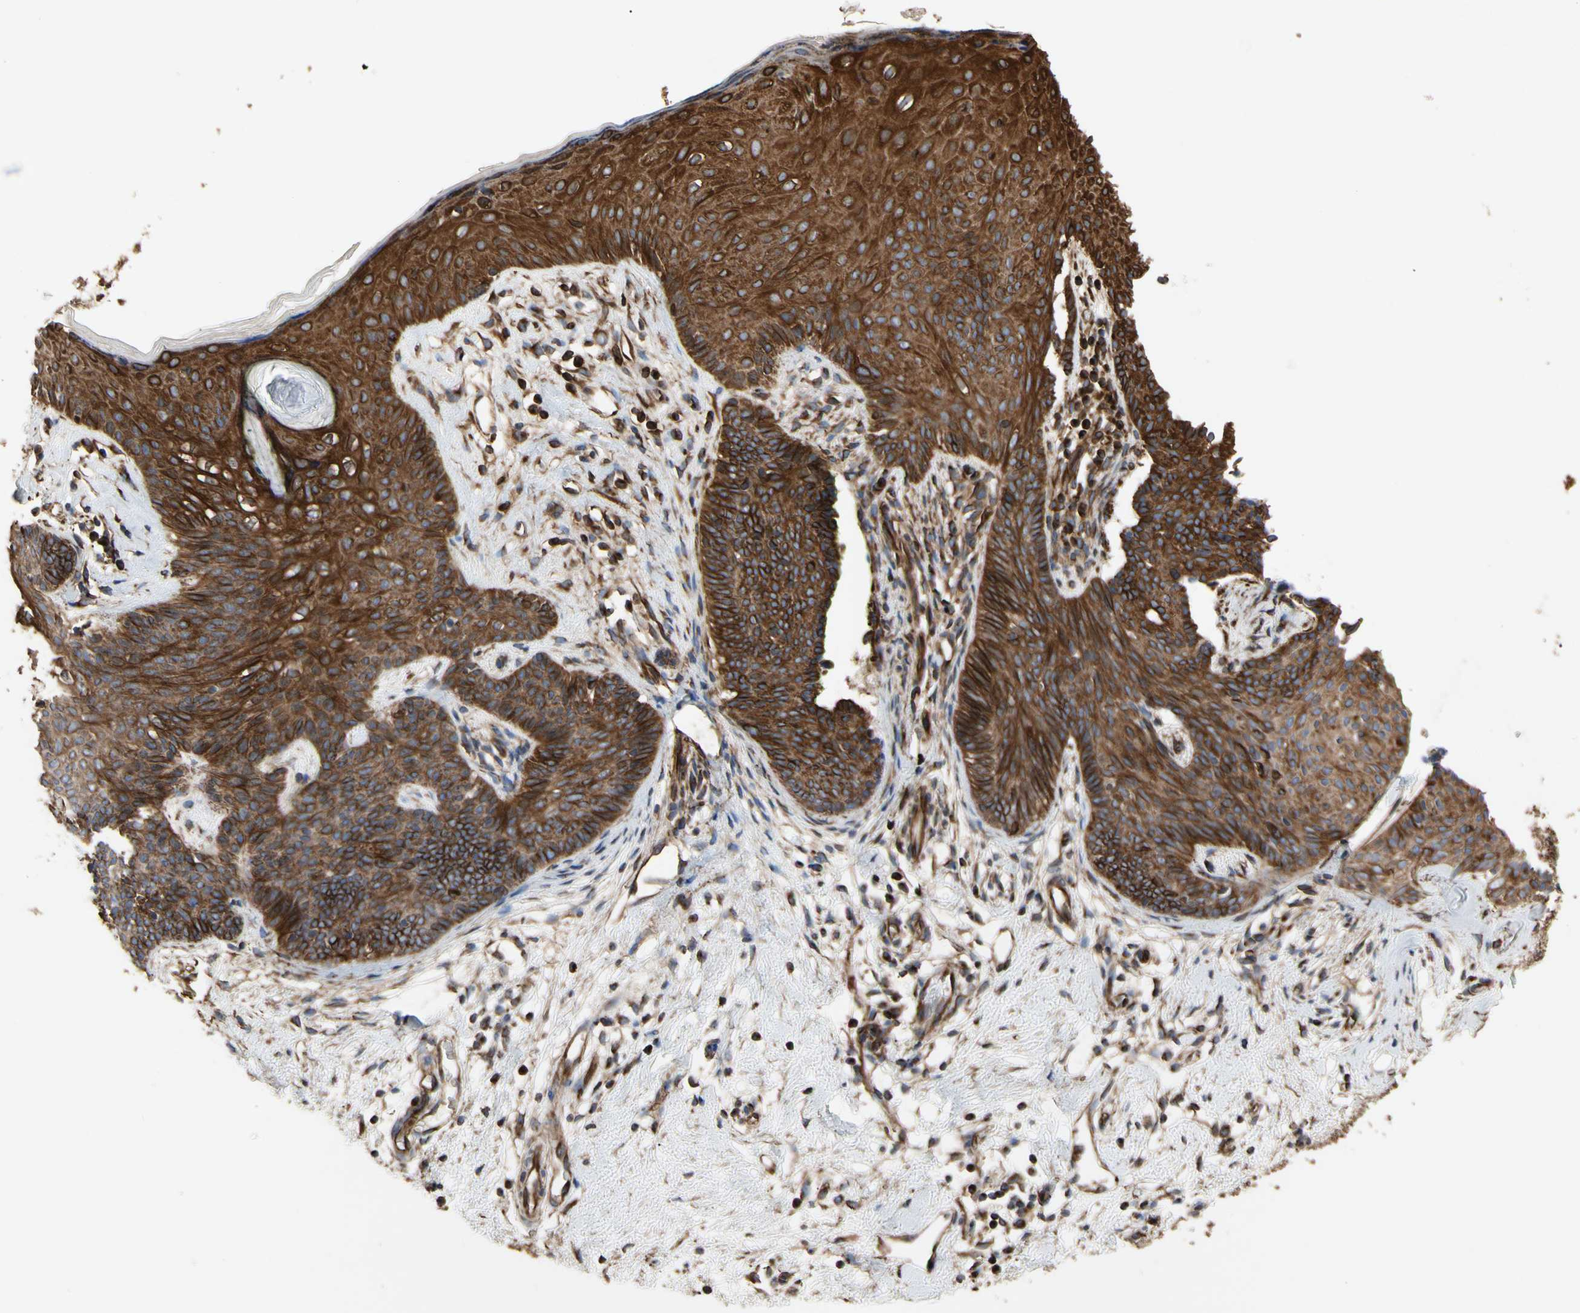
{"staining": {"intensity": "moderate", "quantity": "25%-75%", "location": "cytoplasmic/membranous"}, "tissue": "skin cancer", "cell_type": "Tumor cells", "image_type": "cancer", "snomed": [{"axis": "morphology", "description": "Developmental malformation"}, {"axis": "morphology", "description": "Basal cell carcinoma"}, {"axis": "topography", "description": "Skin"}], "caption": "IHC of human basal cell carcinoma (skin) shows medium levels of moderate cytoplasmic/membranous staining in about 25%-75% of tumor cells.", "gene": "TUBA1A", "patient": {"sex": "female", "age": 62}}